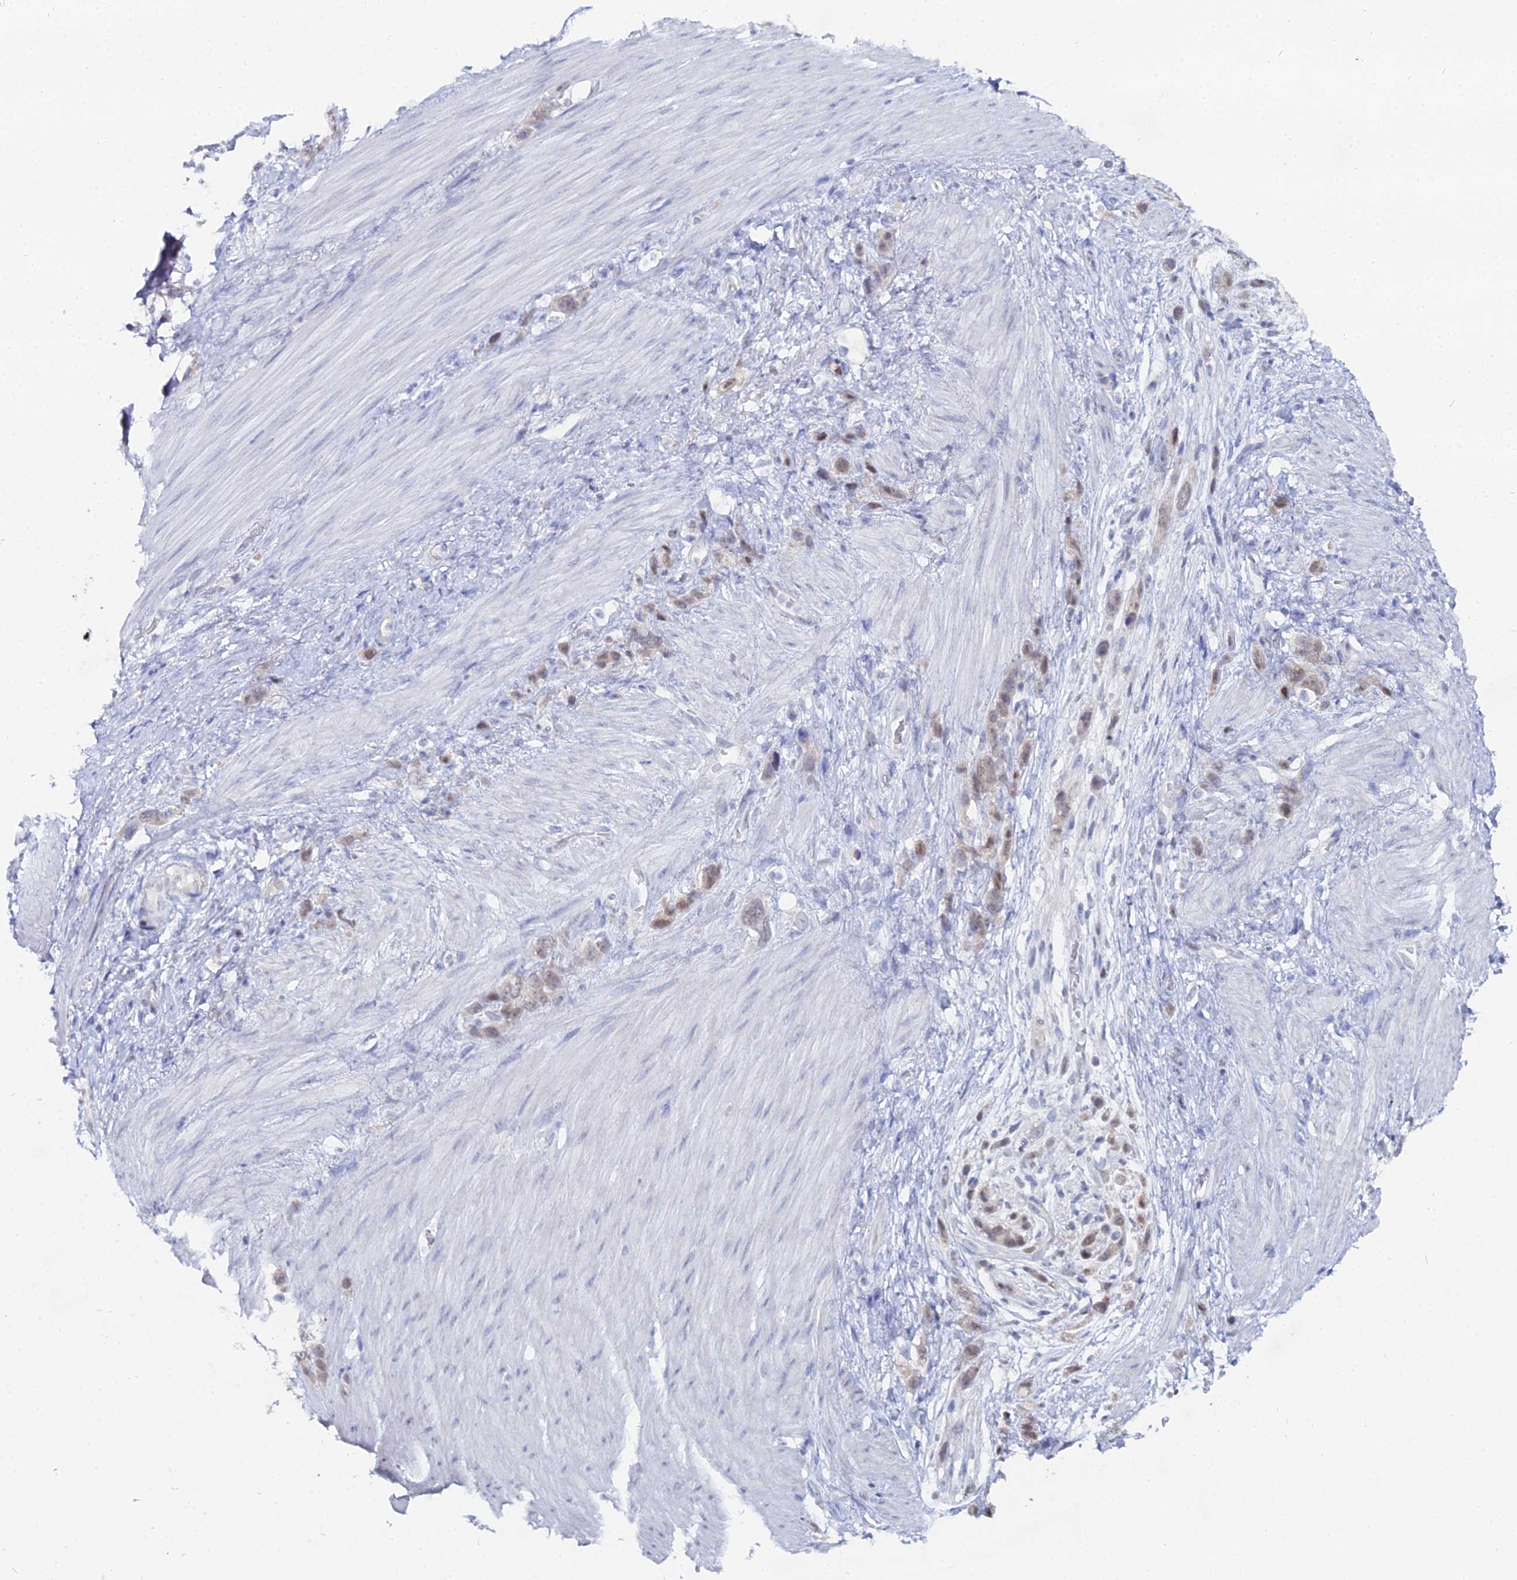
{"staining": {"intensity": "weak", "quantity": ">75%", "location": "nuclear"}, "tissue": "stomach cancer", "cell_type": "Tumor cells", "image_type": "cancer", "snomed": [{"axis": "morphology", "description": "Adenocarcinoma, NOS"}, {"axis": "morphology", "description": "Adenocarcinoma, High grade"}, {"axis": "topography", "description": "Stomach, upper"}, {"axis": "topography", "description": "Stomach, lower"}], "caption": "Stomach adenocarcinoma (high-grade) was stained to show a protein in brown. There is low levels of weak nuclear expression in approximately >75% of tumor cells. Immunohistochemistry (ihc) stains the protein in brown and the nuclei are stained blue.", "gene": "THAP4", "patient": {"sex": "female", "age": 65}}